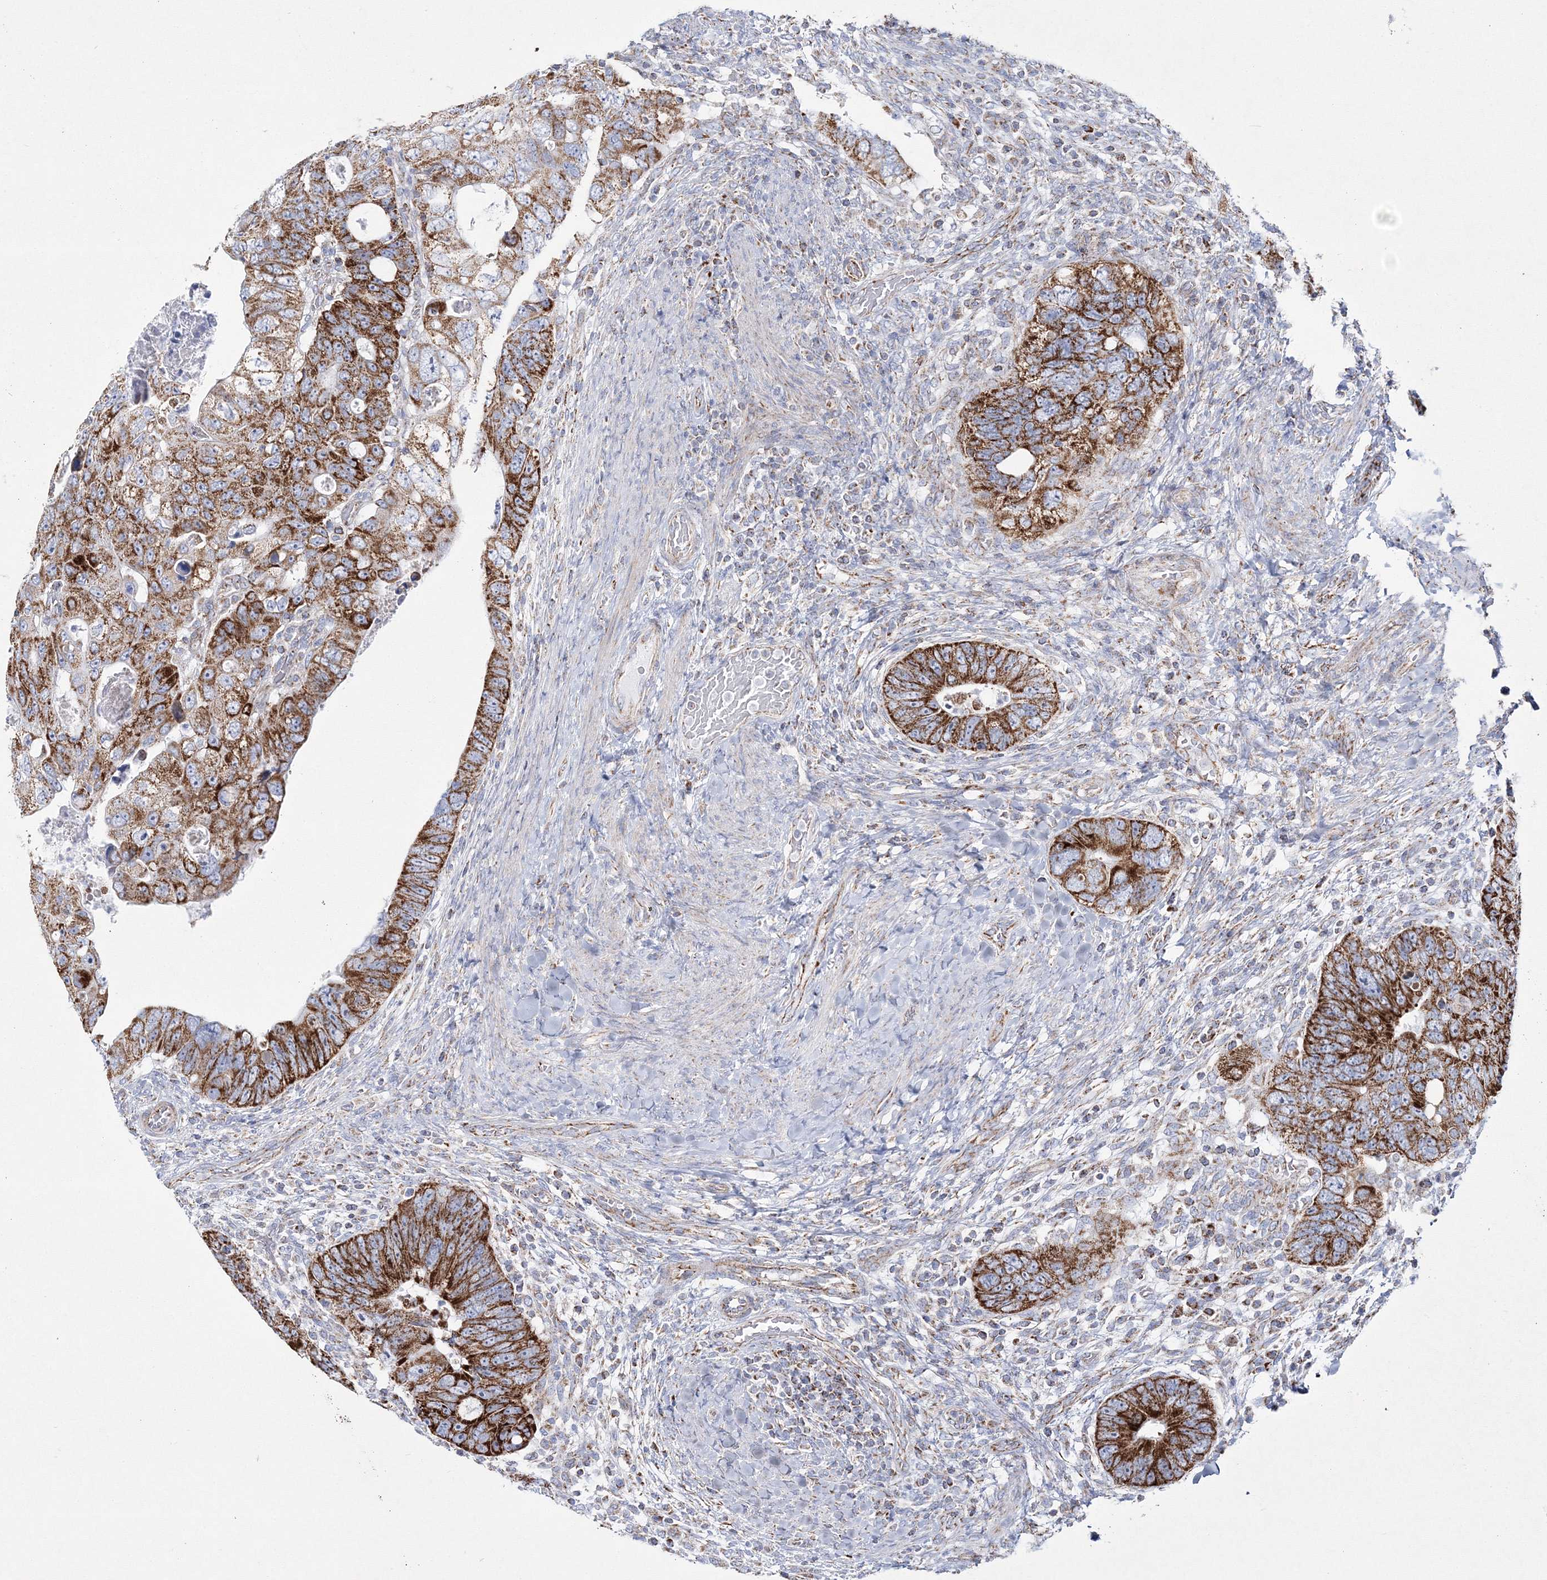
{"staining": {"intensity": "strong", "quantity": ">75%", "location": "cytoplasmic/membranous"}, "tissue": "colorectal cancer", "cell_type": "Tumor cells", "image_type": "cancer", "snomed": [{"axis": "morphology", "description": "Adenocarcinoma, NOS"}, {"axis": "topography", "description": "Rectum"}], "caption": "Immunohistochemical staining of colorectal cancer (adenocarcinoma) exhibits strong cytoplasmic/membranous protein expression in about >75% of tumor cells.", "gene": "HIBCH", "patient": {"sex": "male", "age": 59}}